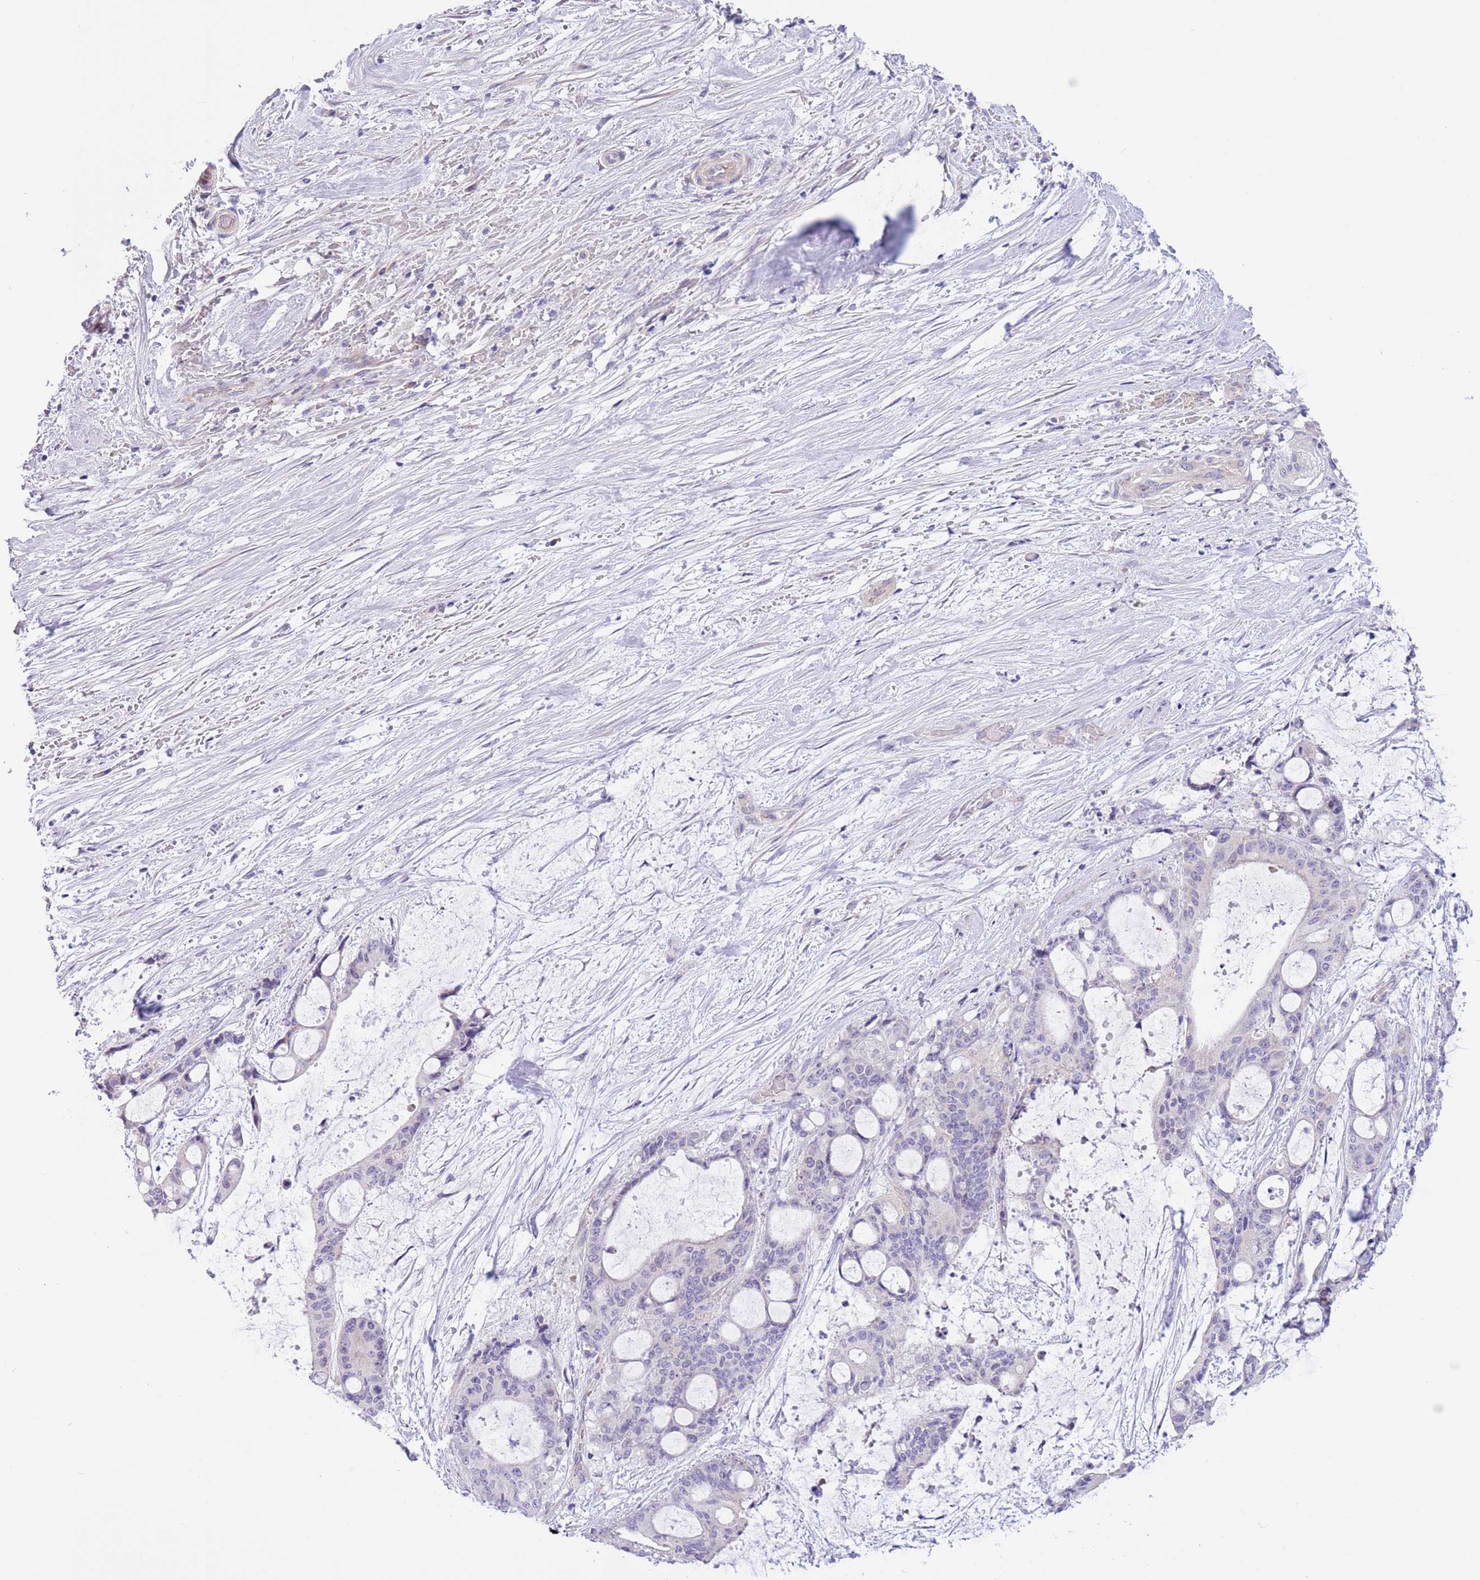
{"staining": {"intensity": "negative", "quantity": "none", "location": "none"}, "tissue": "liver cancer", "cell_type": "Tumor cells", "image_type": "cancer", "snomed": [{"axis": "morphology", "description": "Normal tissue, NOS"}, {"axis": "morphology", "description": "Cholangiocarcinoma"}, {"axis": "topography", "description": "Liver"}, {"axis": "topography", "description": "Peripheral nerve tissue"}], "caption": "Tumor cells show no significant positivity in liver cancer (cholangiocarcinoma). The staining was performed using DAB to visualize the protein expression in brown, while the nuclei were stained in blue with hematoxylin (Magnification: 20x).", "gene": "NET1", "patient": {"sex": "female", "age": 73}}